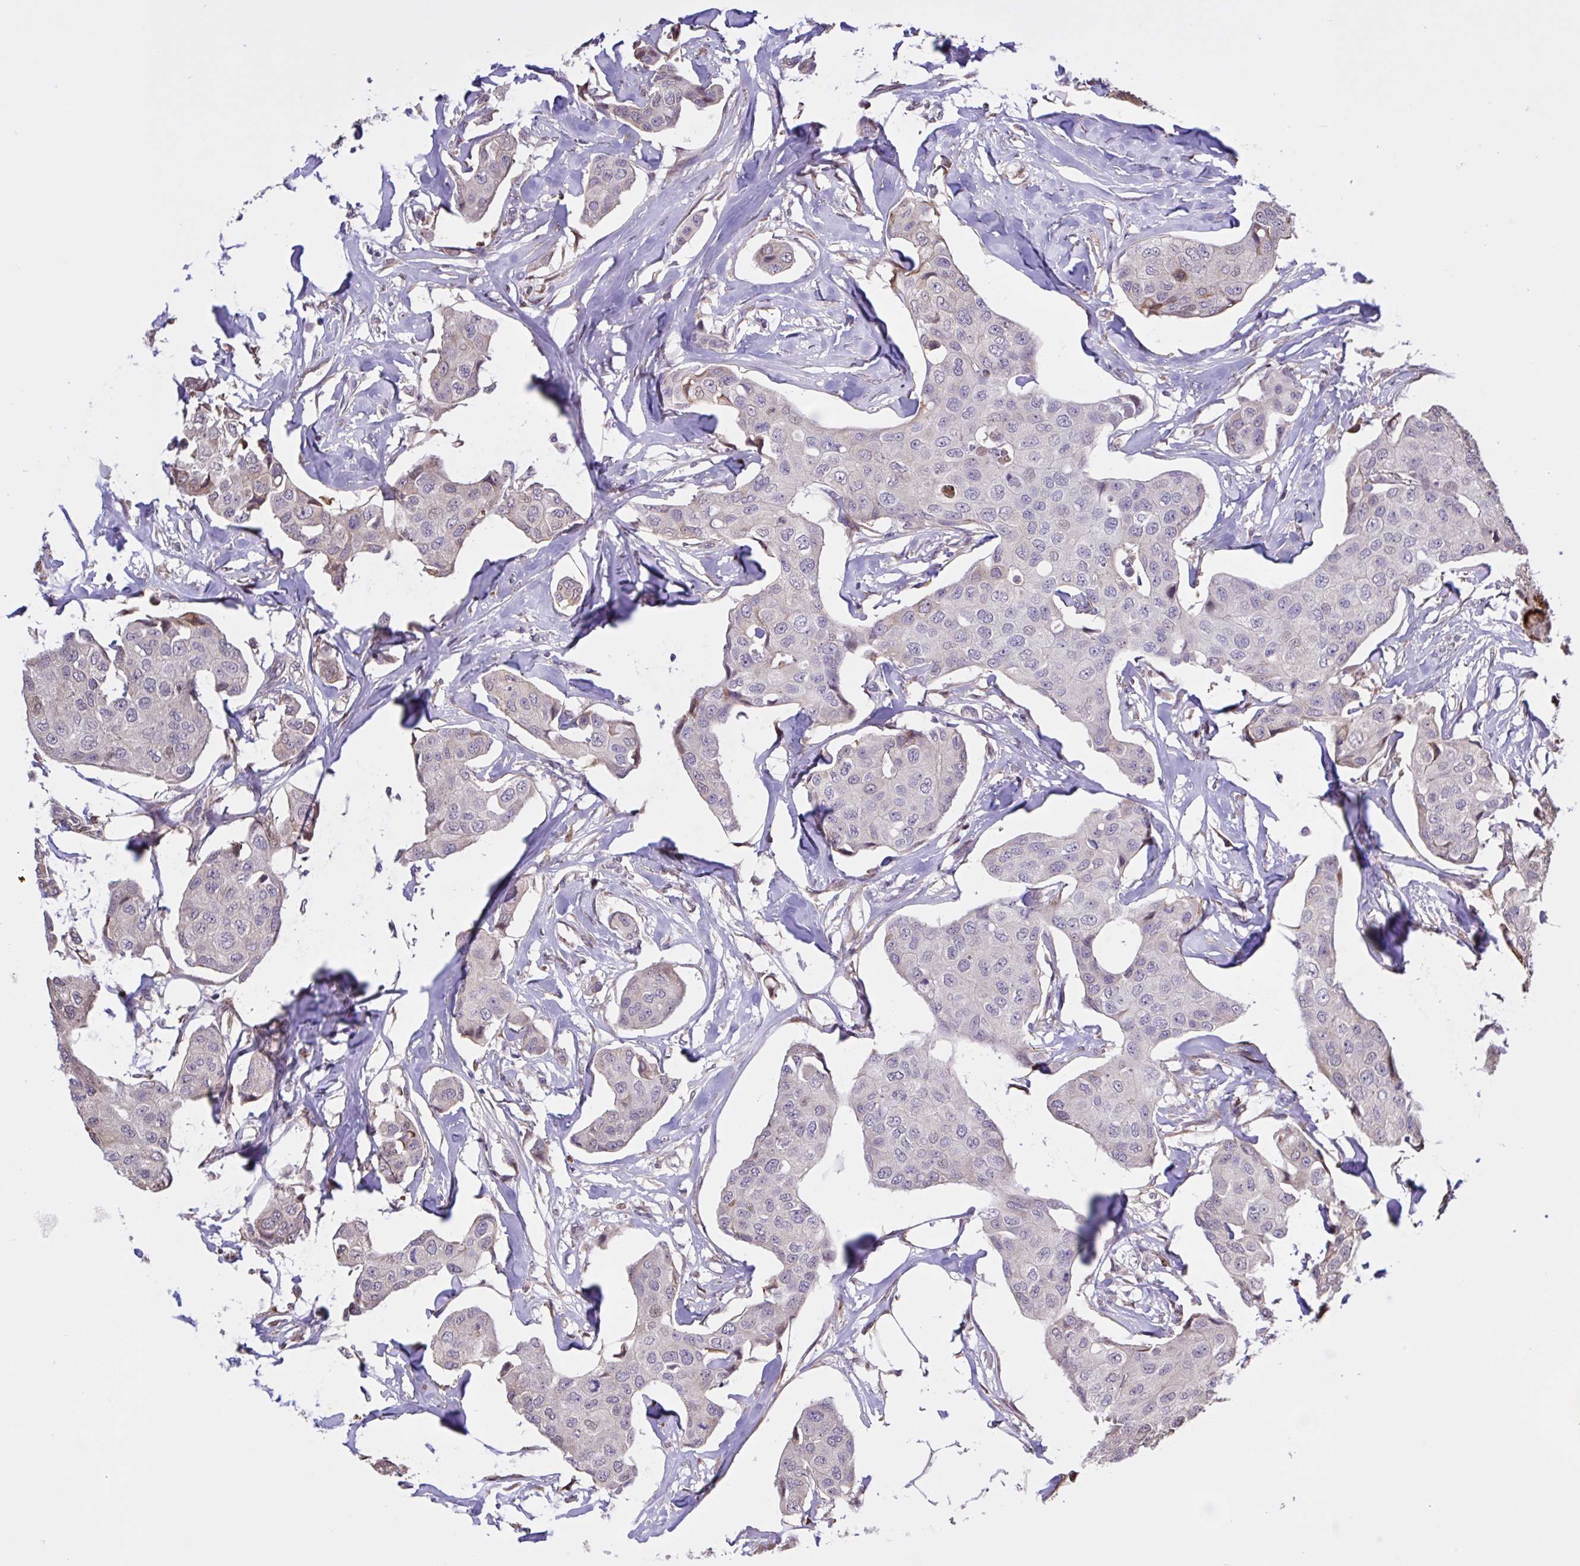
{"staining": {"intensity": "moderate", "quantity": "<25%", "location": "nuclear"}, "tissue": "breast cancer", "cell_type": "Tumor cells", "image_type": "cancer", "snomed": [{"axis": "morphology", "description": "Duct carcinoma"}, {"axis": "topography", "description": "Breast"}, {"axis": "topography", "description": "Lymph node"}], "caption": "DAB immunohistochemical staining of breast cancer (invasive ductal carcinoma) exhibits moderate nuclear protein staining in about <25% of tumor cells.", "gene": "MRGPRX2", "patient": {"sex": "female", "age": 80}}